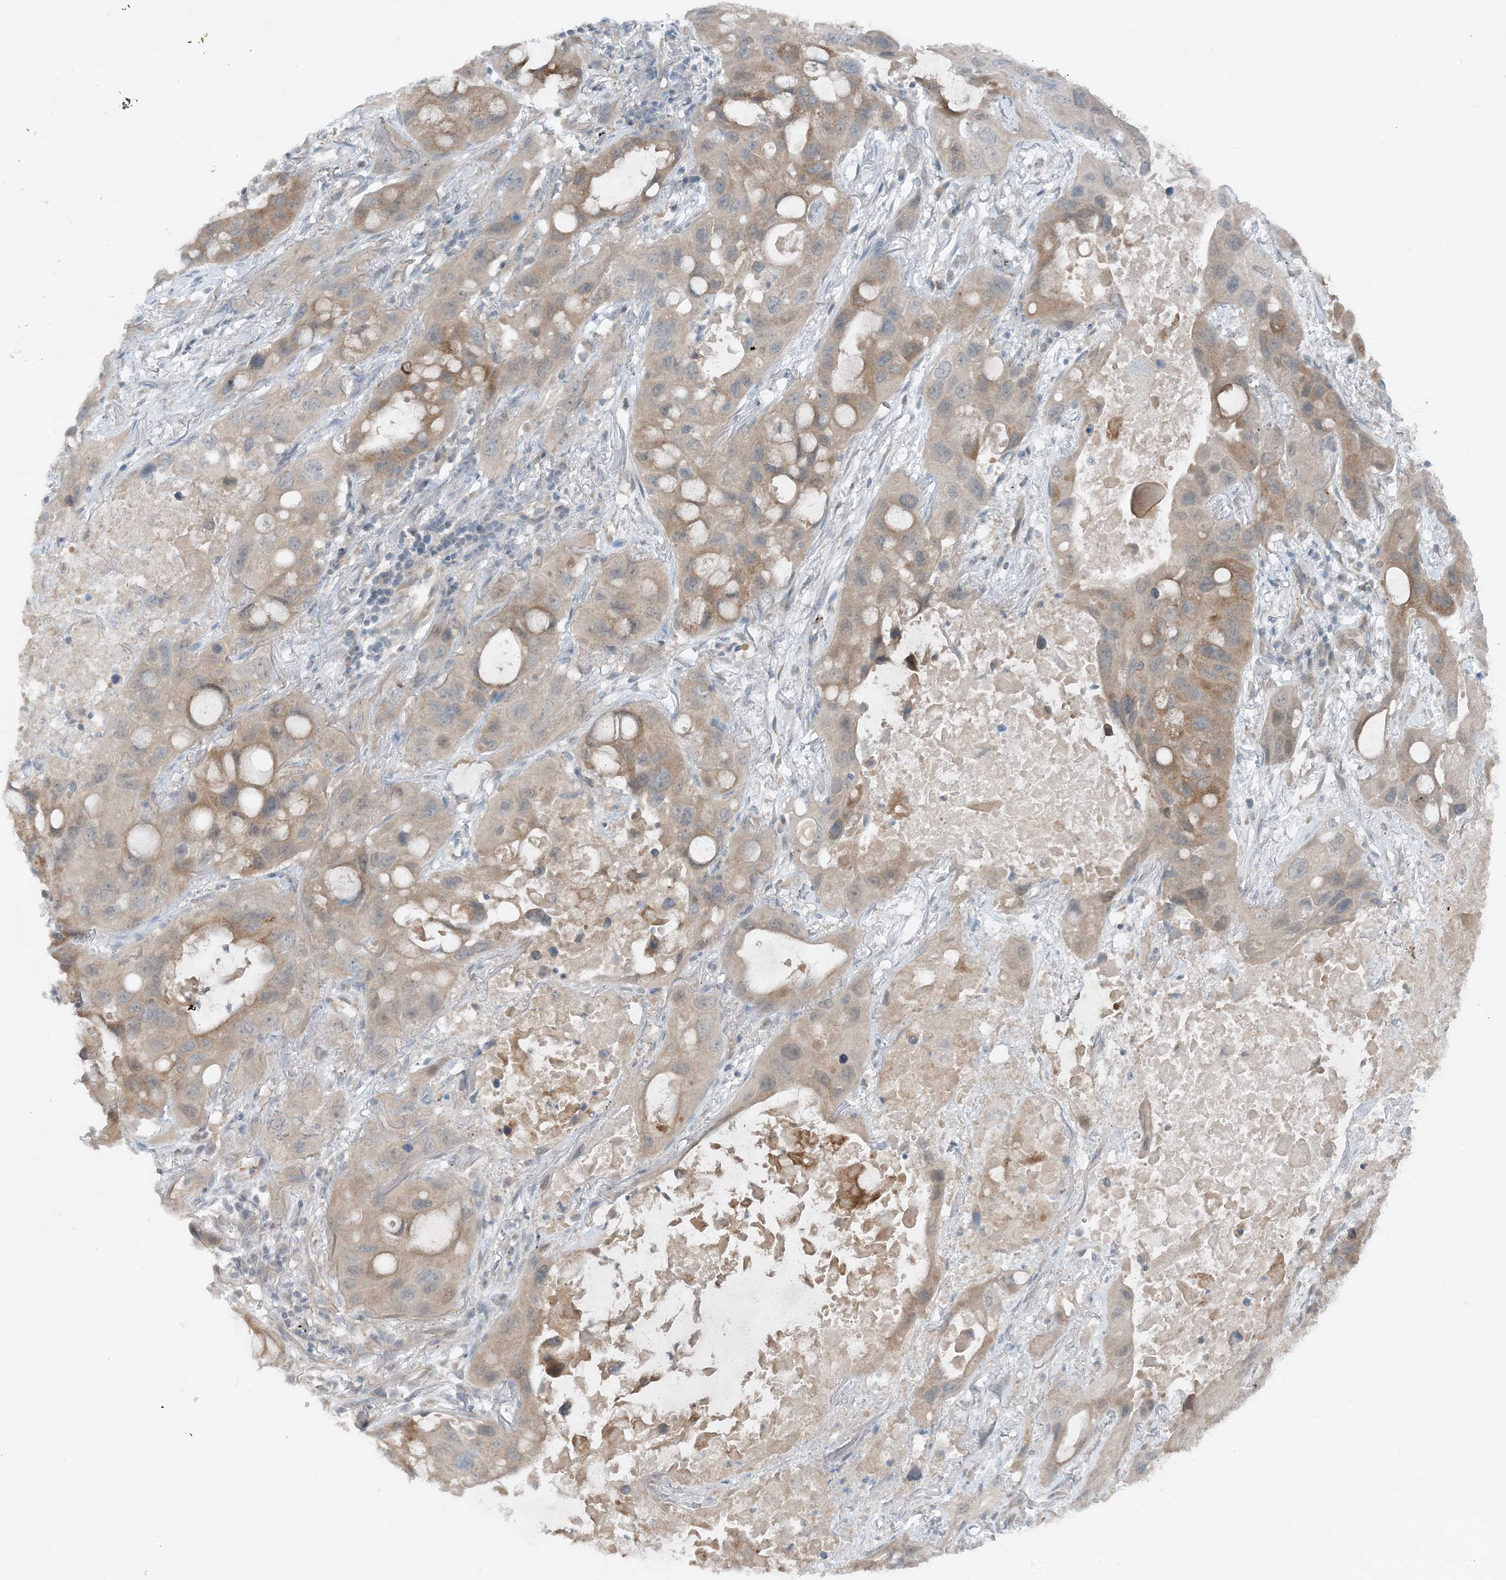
{"staining": {"intensity": "weak", "quantity": ">75%", "location": "cytoplasmic/membranous"}, "tissue": "lung cancer", "cell_type": "Tumor cells", "image_type": "cancer", "snomed": [{"axis": "morphology", "description": "Squamous cell carcinoma, NOS"}, {"axis": "topography", "description": "Lung"}], "caption": "Squamous cell carcinoma (lung) was stained to show a protein in brown. There is low levels of weak cytoplasmic/membranous expression in about >75% of tumor cells.", "gene": "MITD1", "patient": {"sex": "female", "age": 73}}